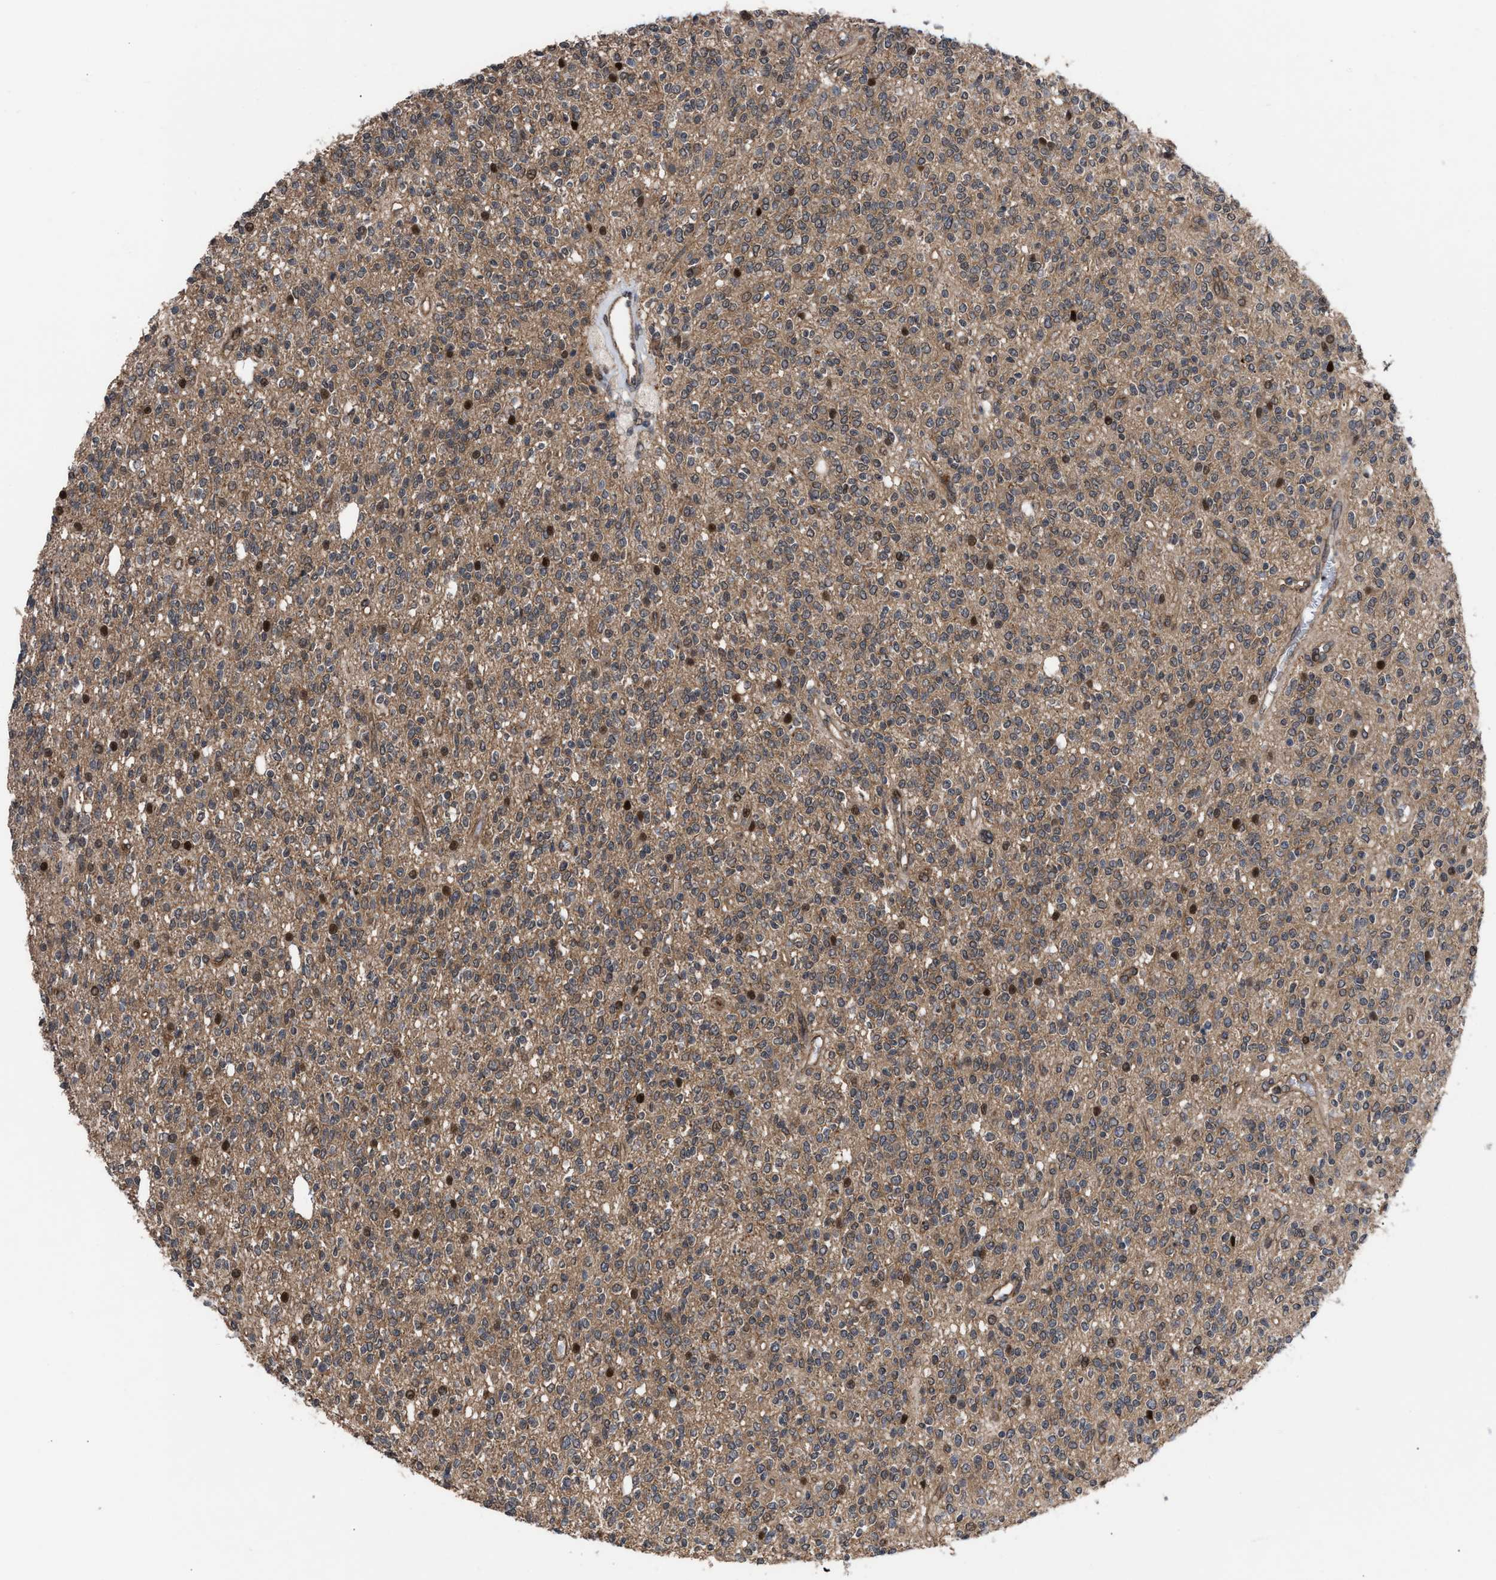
{"staining": {"intensity": "moderate", "quantity": "<25%", "location": "cytoplasmic/membranous,nuclear"}, "tissue": "glioma", "cell_type": "Tumor cells", "image_type": "cancer", "snomed": [{"axis": "morphology", "description": "Glioma, malignant, High grade"}, {"axis": "topography", "description": "Brain"}], "caption": "Malignant high-grade glioma stained for a protein (brown) displays moderate cytoplasmic/membranous and nuclear positive expression in about <25% of tumor cells.", "gene": "TP53BP2", "patient": {"sex": "male", "age": 34}}